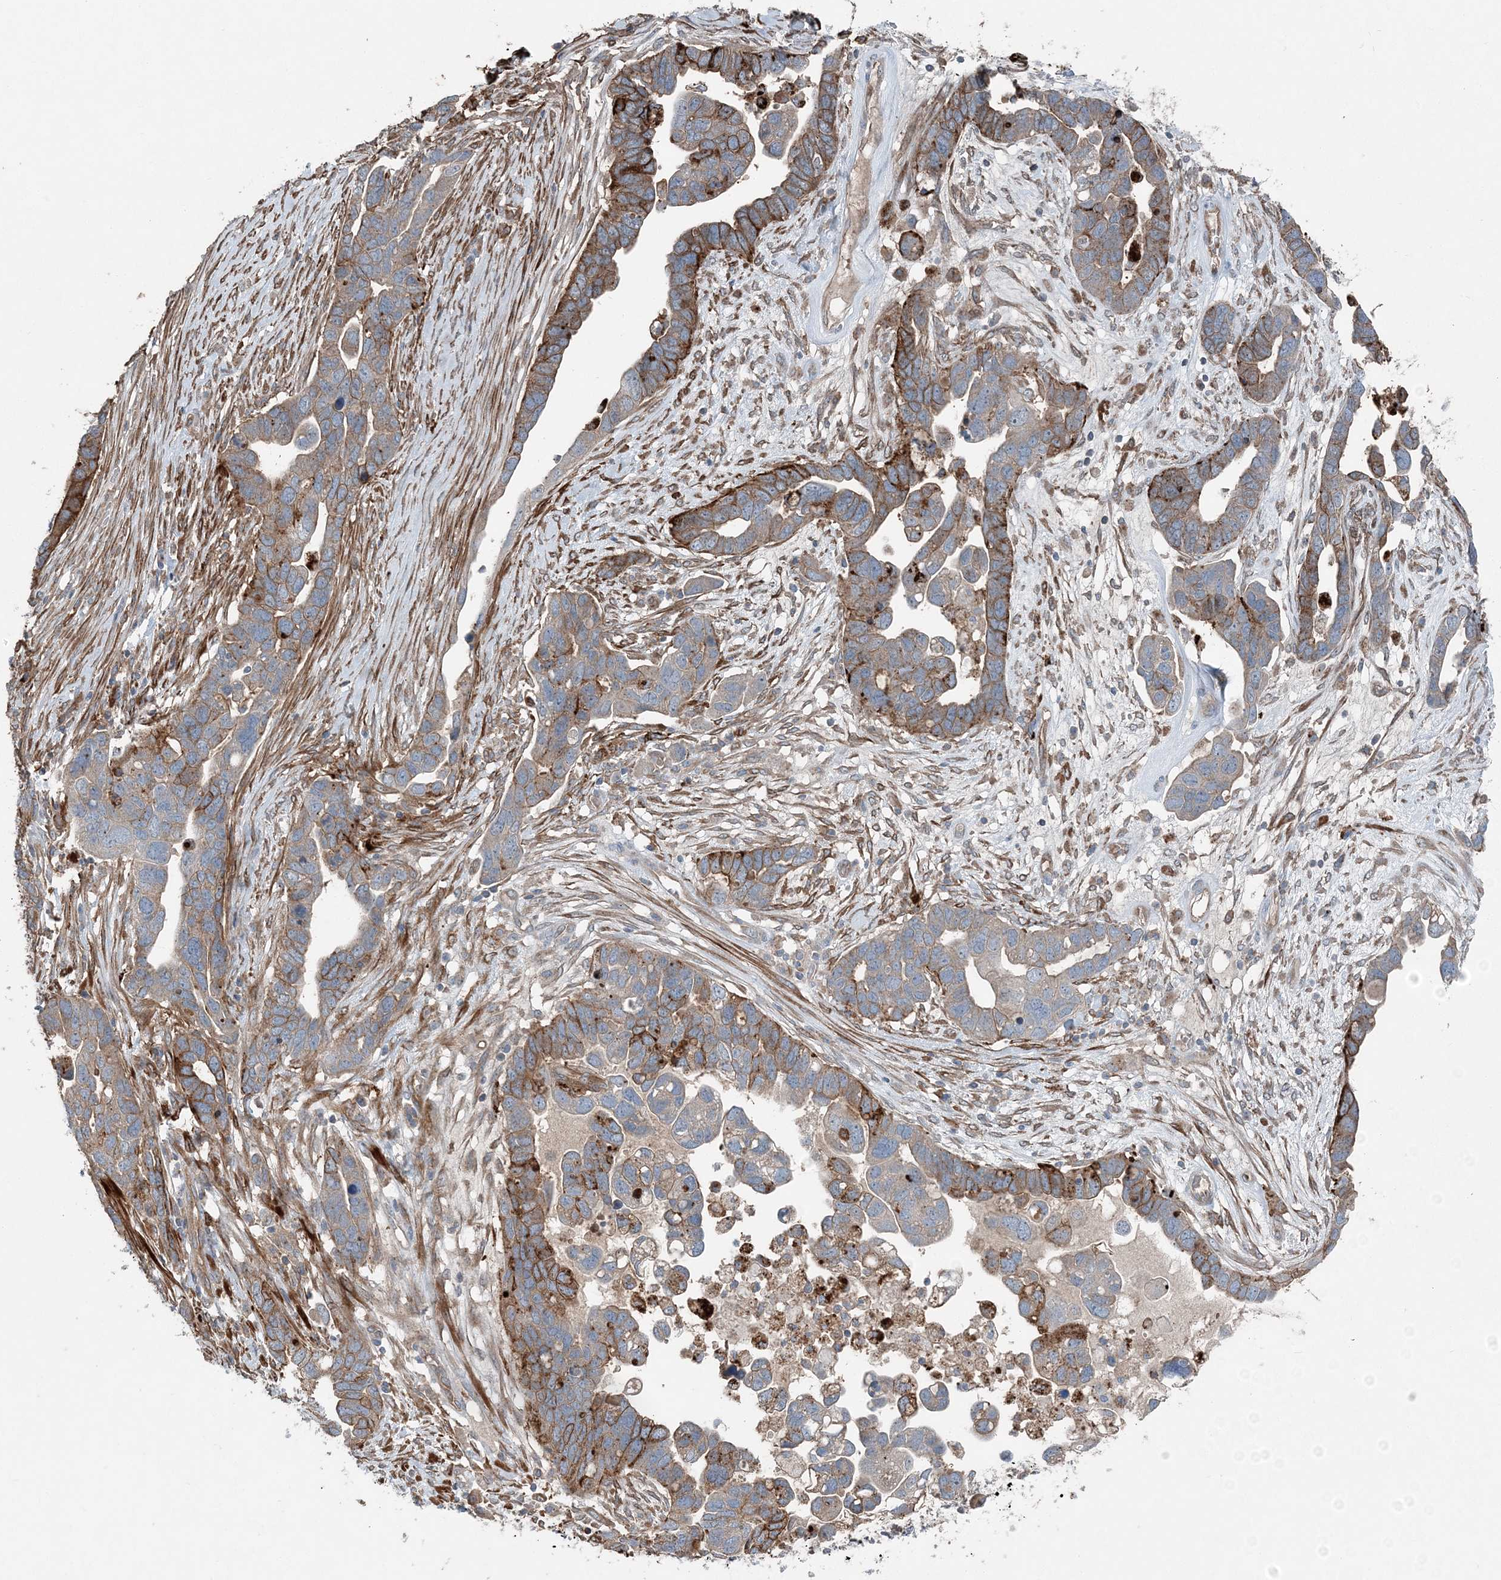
{"staining": {"intensity": "strong", "quantity": "<25%", "location": "cytoplasmic/membranous"}, "tissue": "ovarian cancer", "cell_type": "Tumor cells", "image_type": "cancer", "snomed": [{"axis": "morphology", "description": "Cystadenocarcinoma, serous, NOS"}, {"axis": "topography", "description": "Ovary"}], "caption": "Ovarian cancer (serous cystadenocarcinoma) stained for a protein reveals strong cytoplasmic/membranous positivity in tumor cells.", "gene": "KY", "patient": {"sex": "female", "age": 54}}